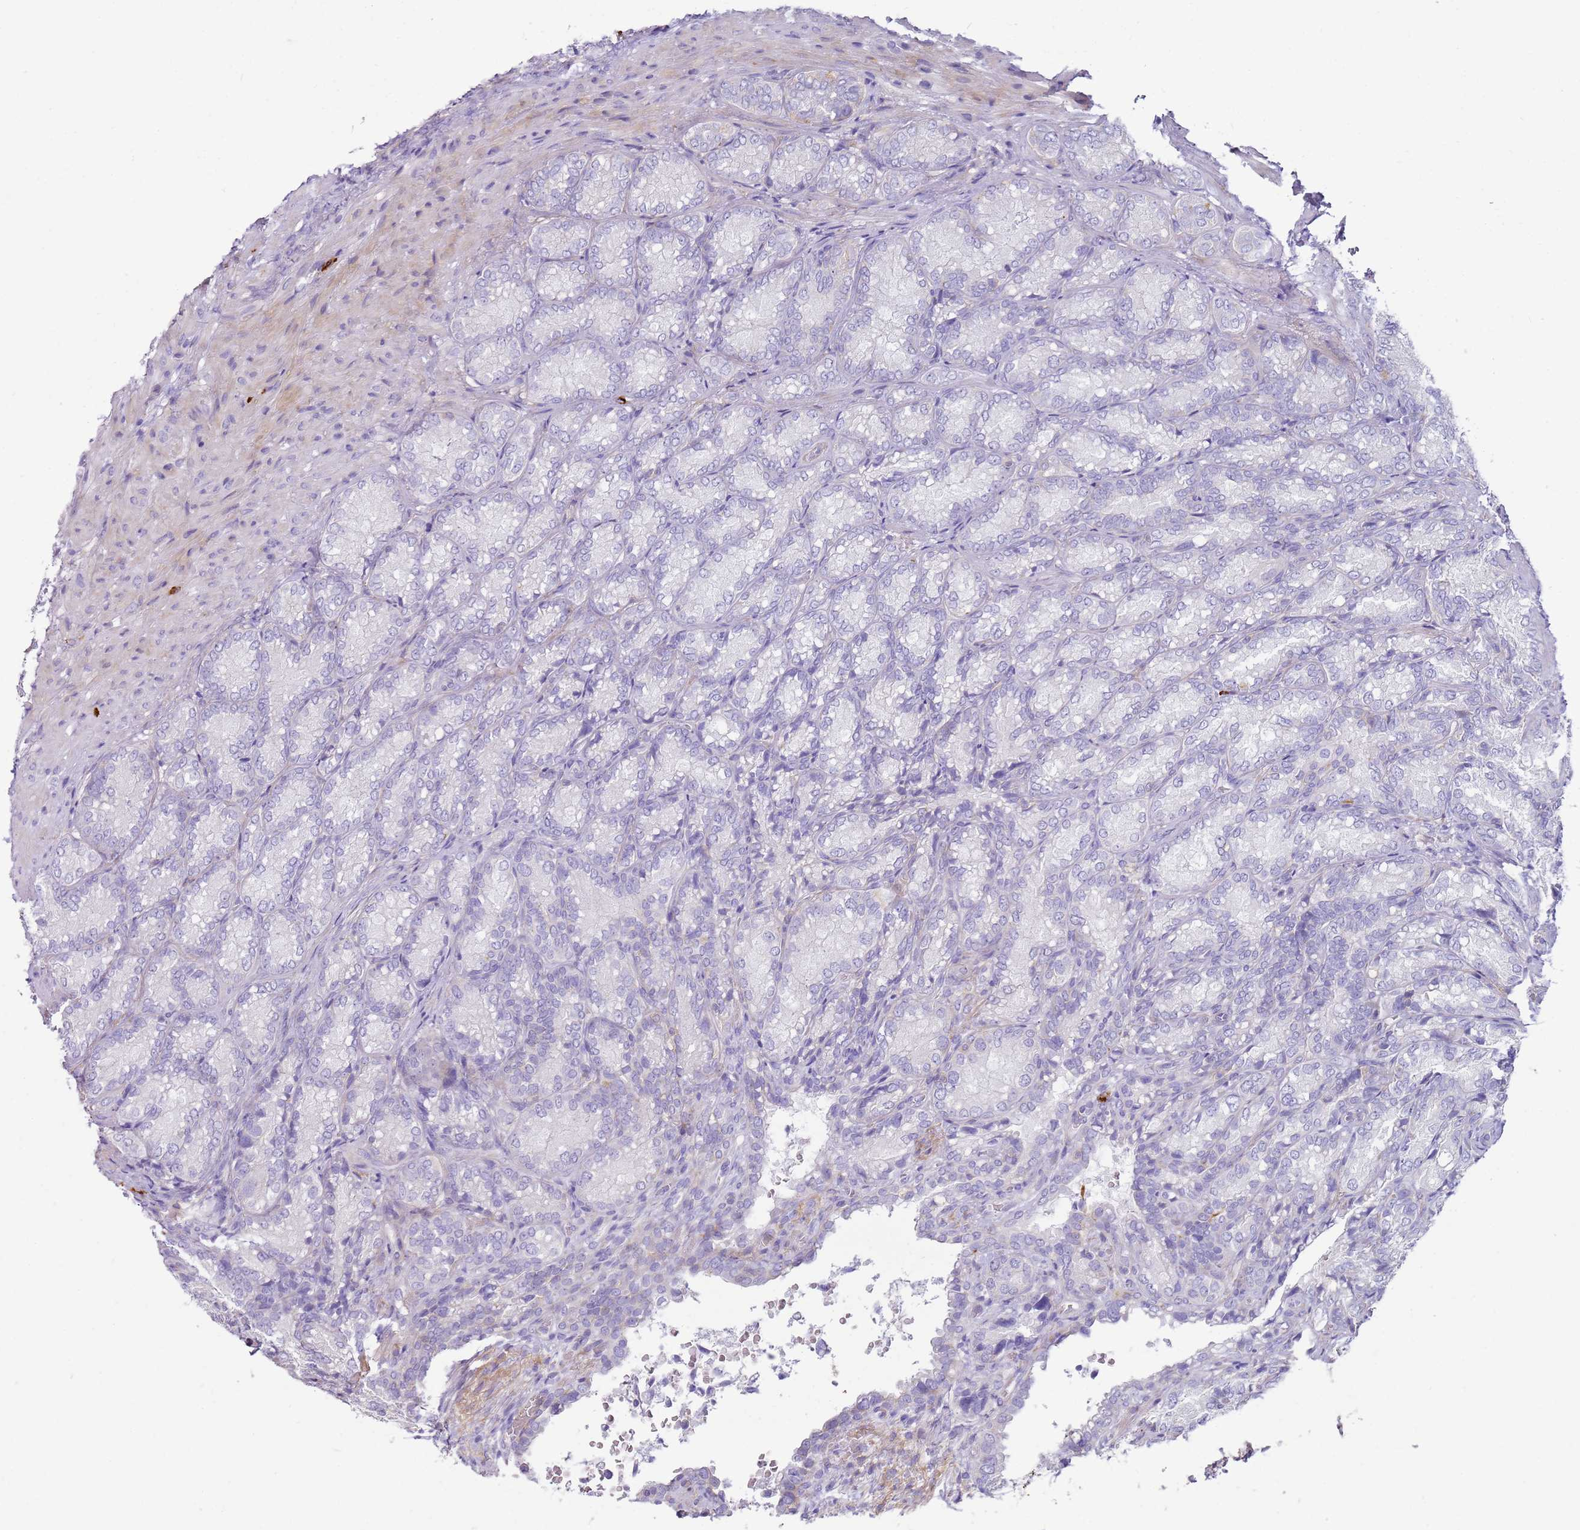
{"staining": {"intensity": "negative", "quantity": "none", "location": "none"}, "tissue": "seminal vesicle", "cell_type": "Glandular cells", "image_type": "normal", "snomed": [{"axis": "morphology", "description": "Normal tissue, NOS"}, {"axis": "topography", "description": "Seminal veicle"}], "caption": "The histopathology image displays no significant positivity in glandular cells of seminal vesicle. Brightfield microscopy of IHC stained with DAB (3,3'-diaminobenzidine) (brown) and hematoxylin (blue), captured at high magnification.", "gene": "FPR1", "patient": {"sex": "male", "age": 58}}